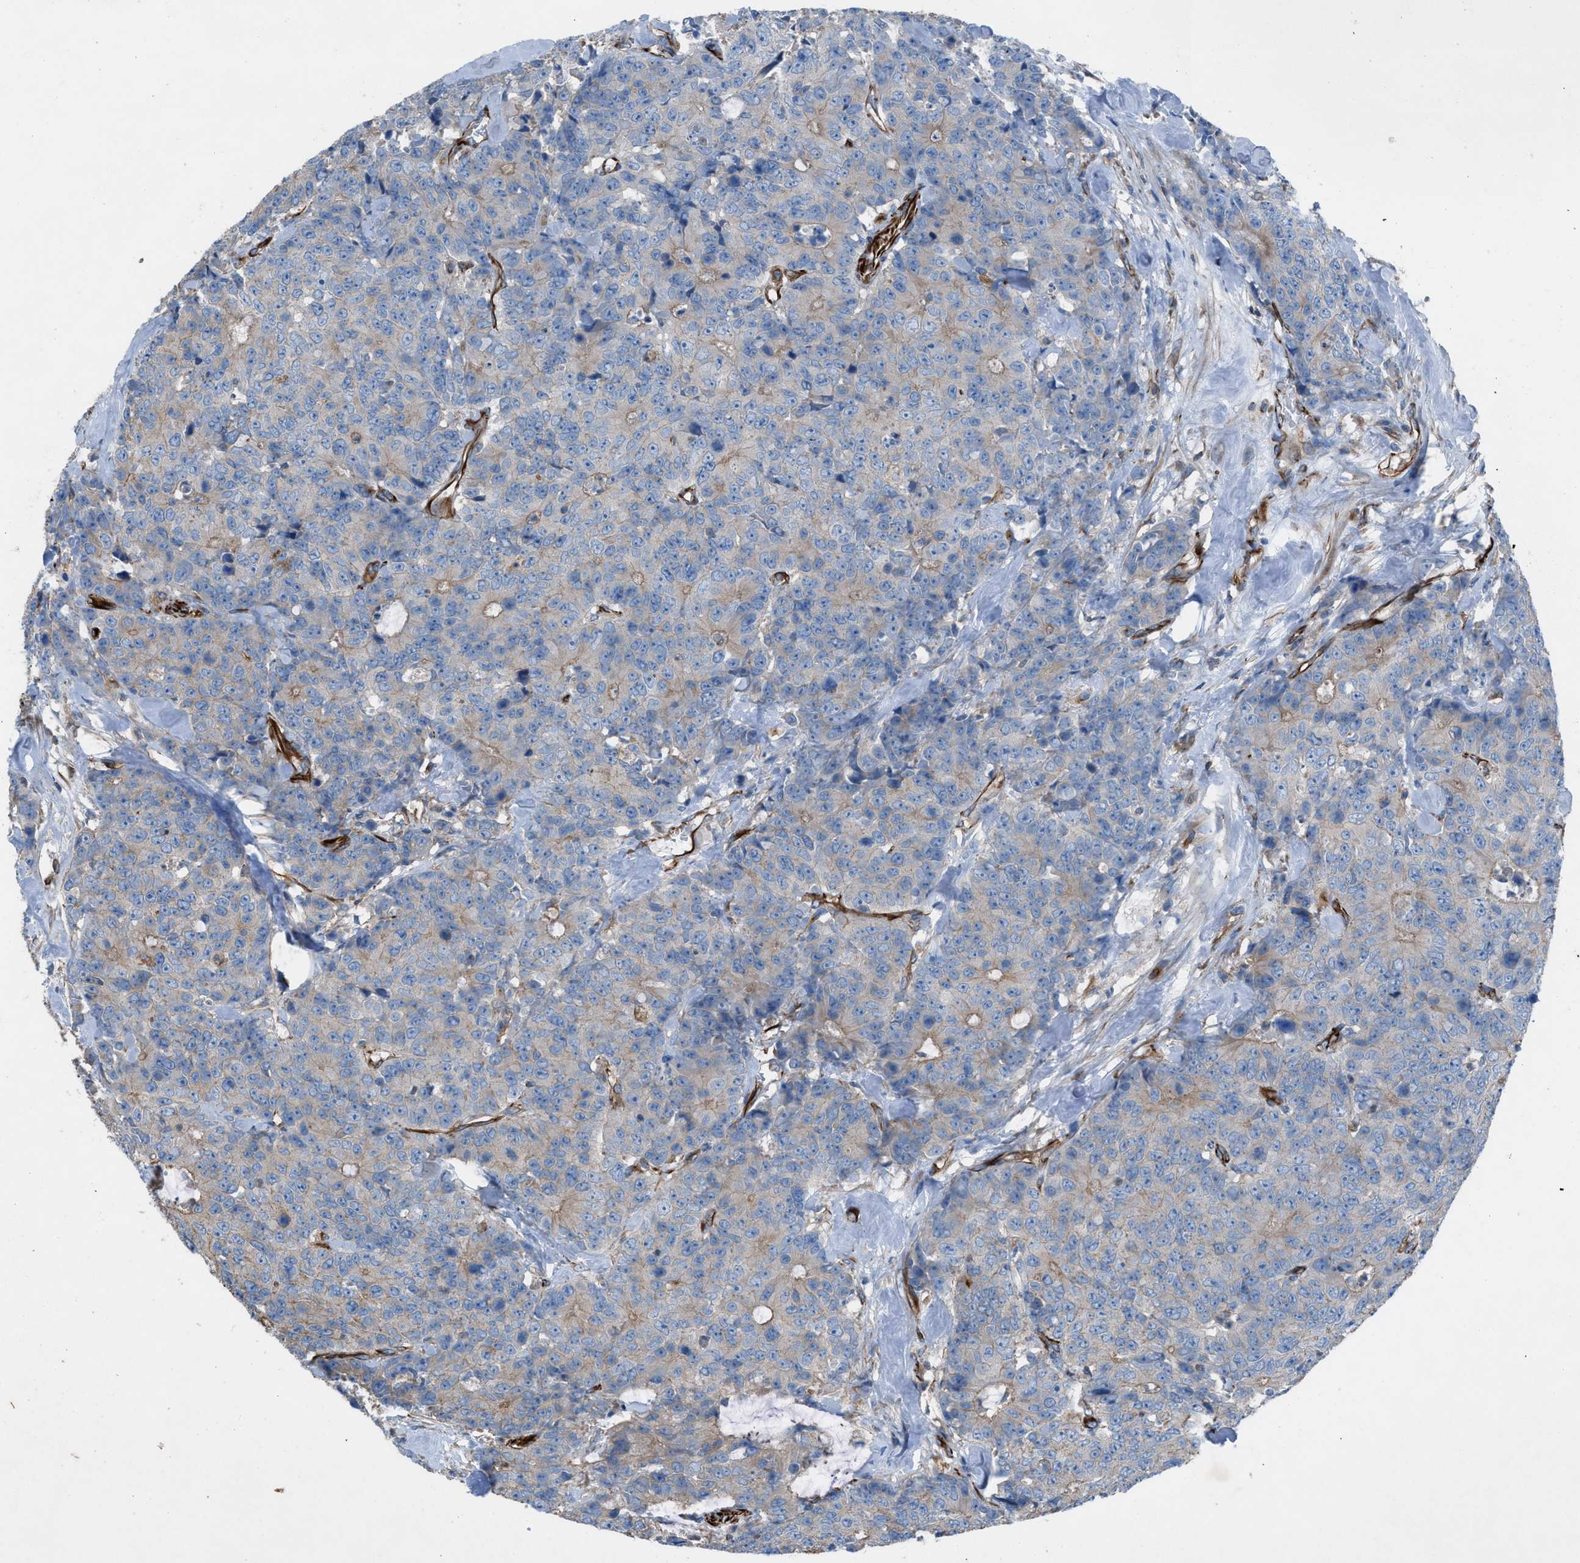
{"staining": {"intensity": "weak", "quantity": "25%-75%", "location": "cytoplasmic/membranous"}, "tissue": "colorectal cancer", "cell_type": "Tumor cells", "image_type": "cancer", "snomed": [{"axis": "morphology", "description": "Adenocarcinoma, NOS"}, {"axis": "topography", "description": "Colon"}], "caption": "An immunohistochemistry (IHC) photomicrograph of neoplastic tissue is shown. Protein staining in brown shows weak cytoplasmic/membranous positivity in colorectal cancer (adenocarcinoma) within tumor cells.", "gene": "CABP7", "patient": {"sex": "female", "age": 86}}